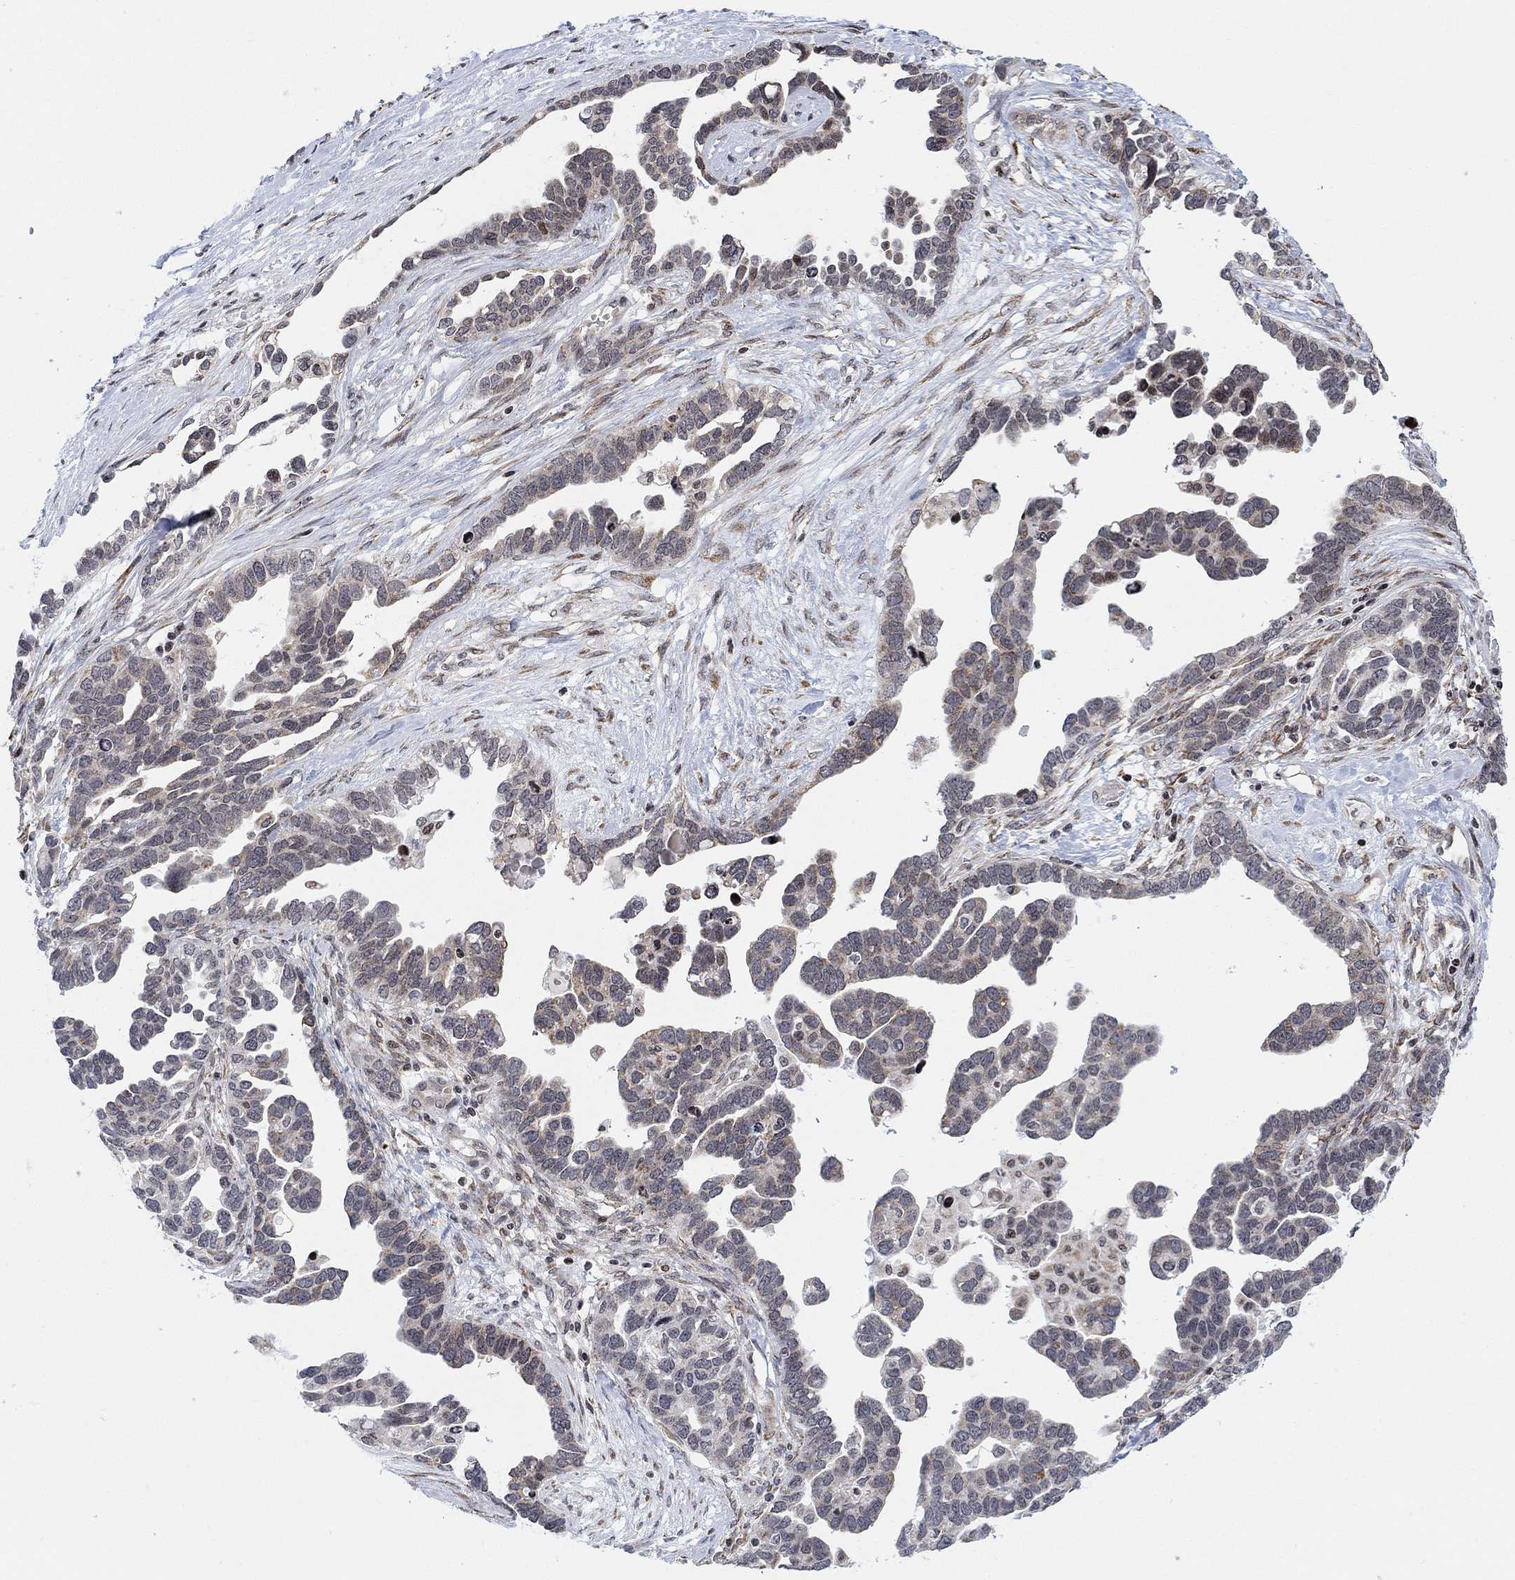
{"staining": {"intensity": "weak", "quantity": "<25%", "location": "cytoplasmic/membranous"}, "tissue": "ovarian cancer", "cell_type": "Tumor cells", "image_type": "cancer", "snomed": [{"axis": "morphology", "description": "Cystadenocarcinoma, serous, NOS"}, {"axis": "topography", "description": "Ovary"}], "caption": "This is an immunohistochemistry (IHC) histopathology image of human serous cystadenocarcinoma (ovarian). There is no staining in tumor cells.", "gene": "ABHD14A", "patient": {"sex": "female", "age": 54}}